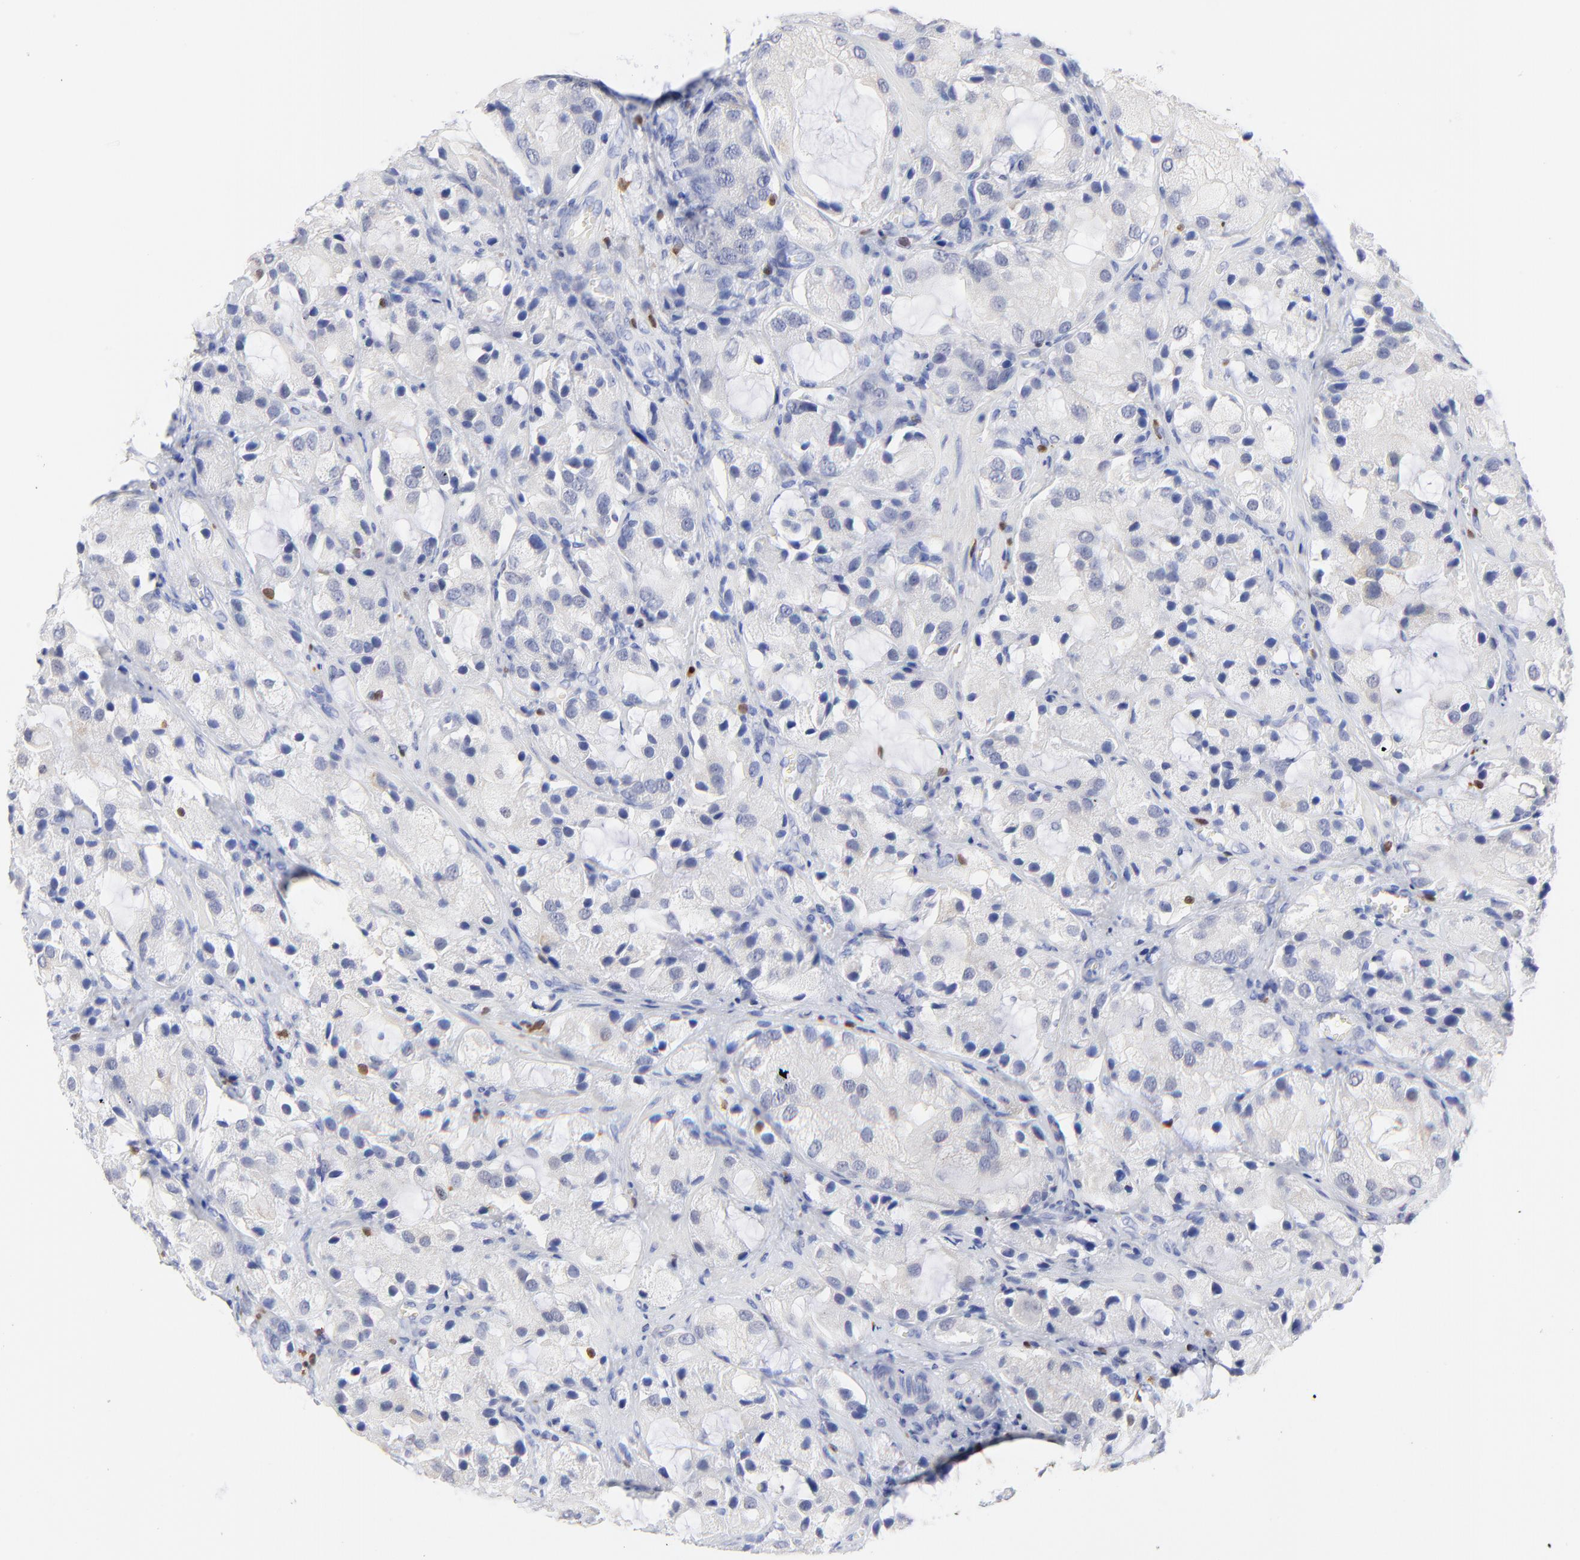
{"staining": {"intensity": "negative", "quantity": "none", "location": "none"}, "tissue": "prostate cancer", "cell_type": "Tumor cells", "image_type": "cancer", "snomed": [{"axis": "morphology", "description": "Adenocarcinoma, High grade"}, {"axis": "topography", "description": "Prostate"}], "caption": "This is a photomicrograph of IHC staining of prostate cancer (adenocarcinoma (high-grade)), which shows no positivity in tumor cells.", "gene": "ZAP70", "patient": {"sex": "male", "age": 70}}